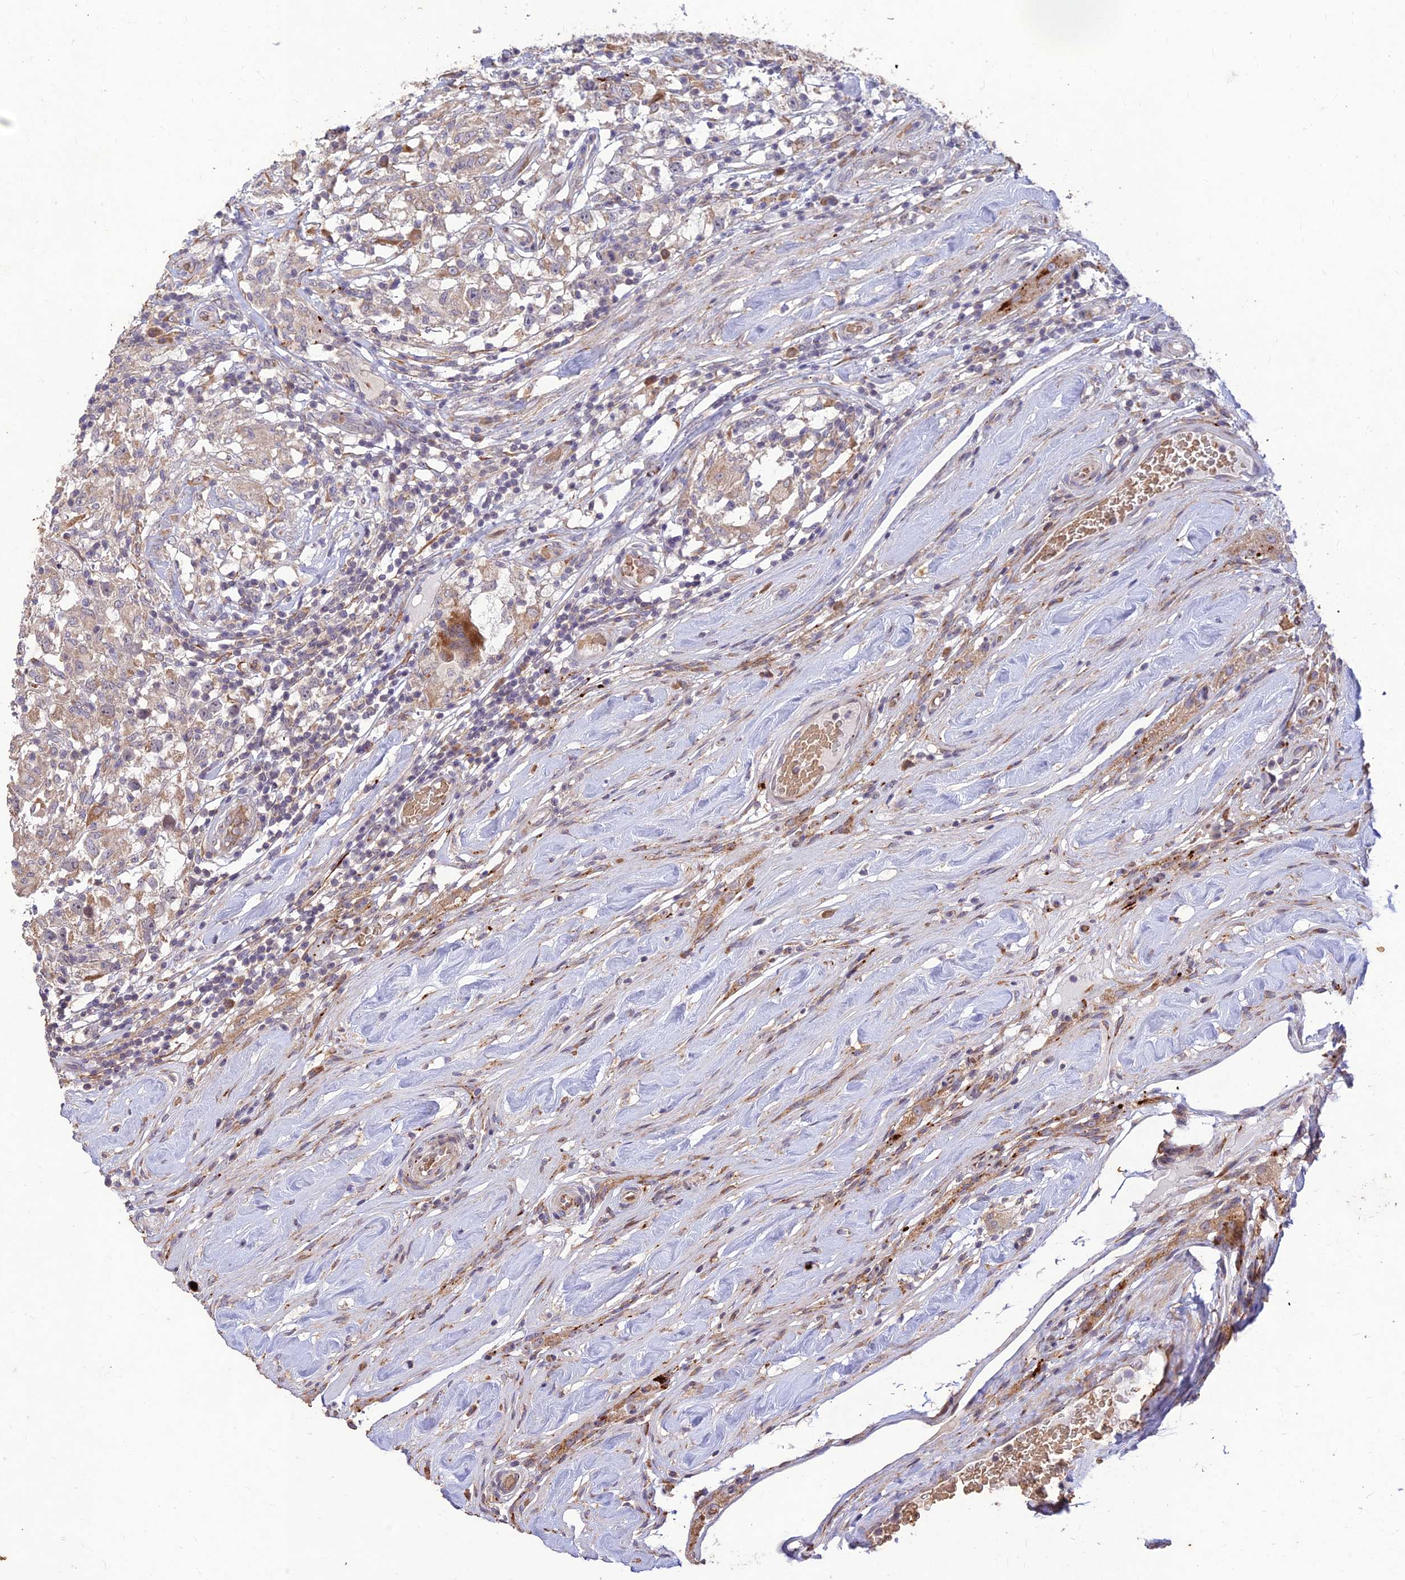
{"staining": {"intensity": "negative", "quantity": "none", "location": "none"}, "tissue": "testis cancer", "cell_type": "Tumor cells", "image_type": "cancer", "snomed": [{"axis": "morphology", "description": "Seminoma, NOS"}, {"axis": "topography", "description": "Testis"}], "caption": "The micrograph shows no significant positivity in tumor cells of testis cancer. Brightfield microscopy of immunohistochemistry stained with DAB (brown) and hematoxylin (blue), captured at high magnification.", "gene": "PPP1R11", "patient": {"sex": "male", "age": 46}}